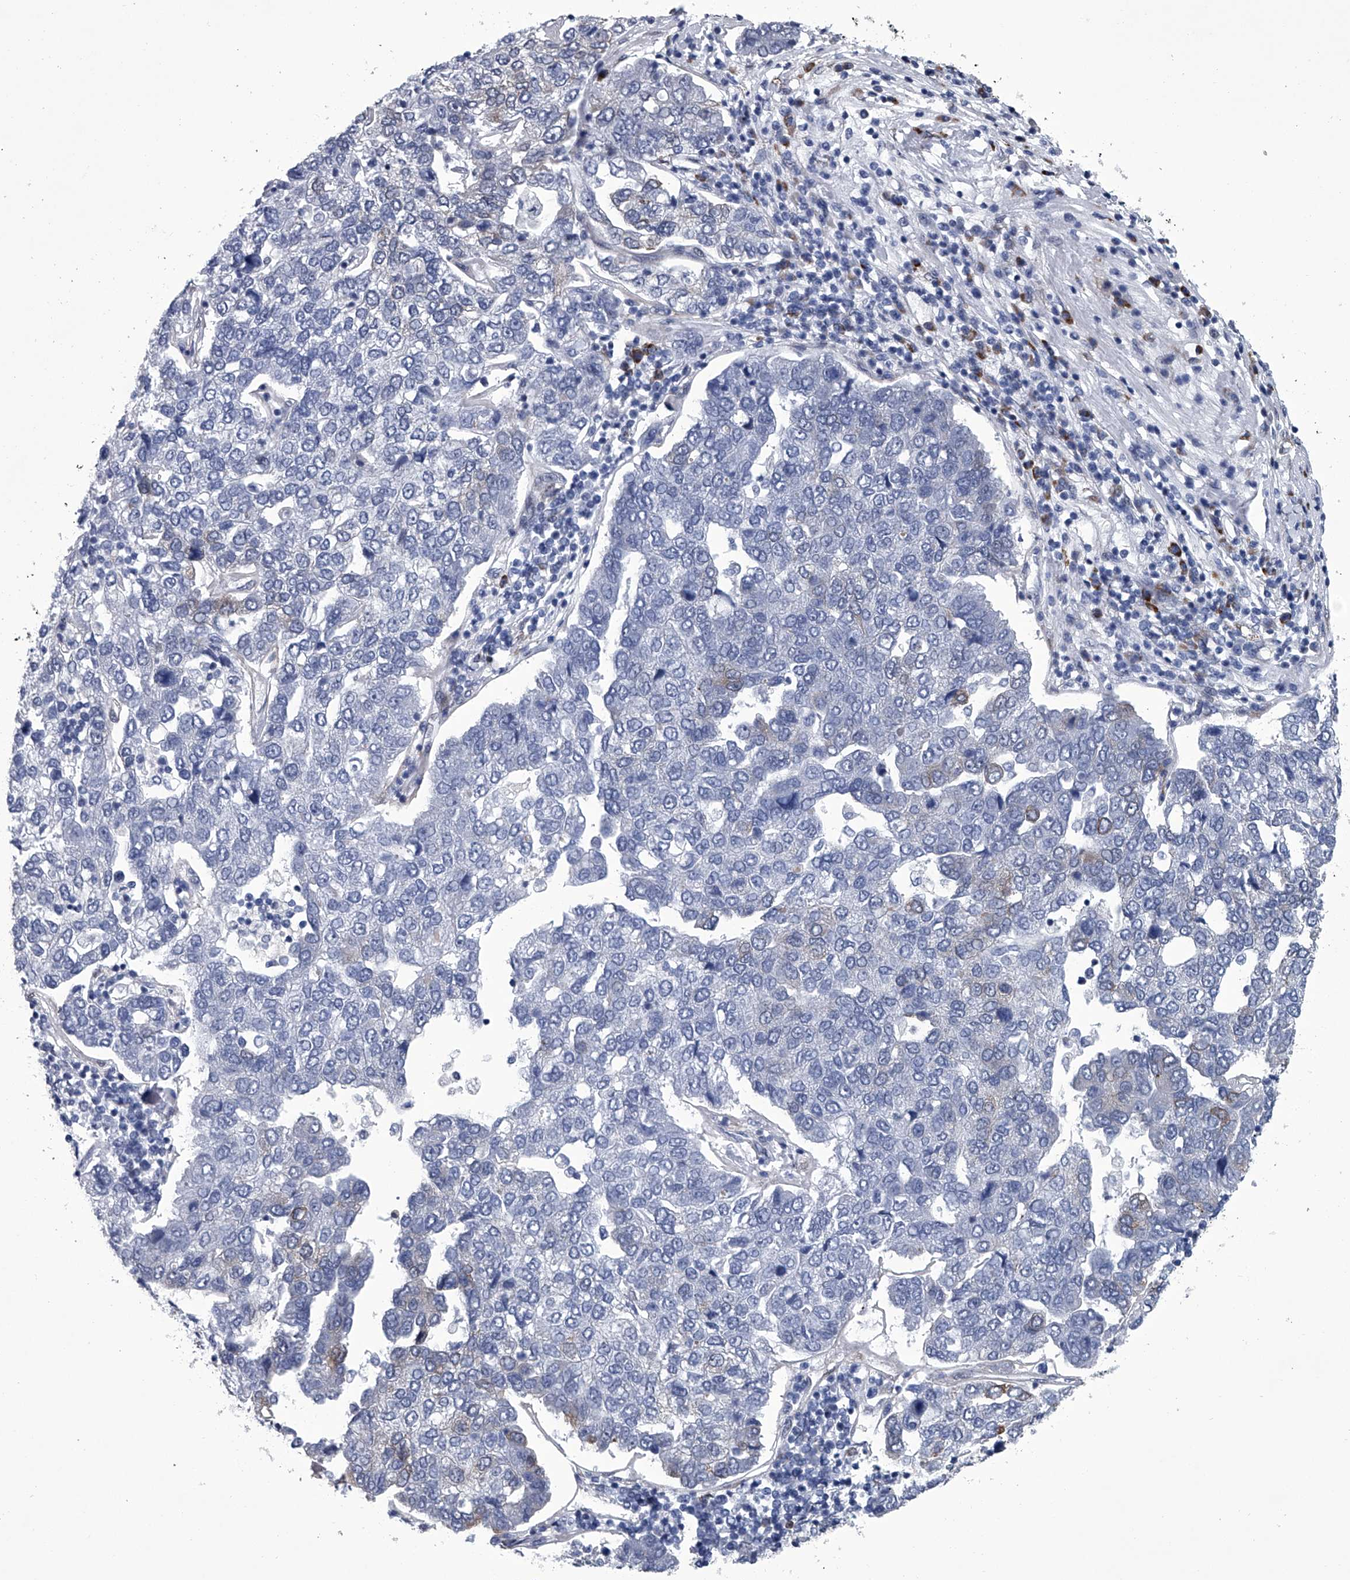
{"staining": {"intensity": "negative", "quantity": "none", "location": "none"}, "tissue": "pancreatic cancer", "cell_type": "Tumor cells", "image_type": "cancer", "snomed": [{"axis": "morphology", "description": "Adenocarcinoma, NOS"}, {"axis": "topography", "description": "Pancreas"}], "caption": "There is no significant staining in tumor cells of adenocarcinoma (pancreatic).", "gene": "PPP2R5D", "patient": {"sex": "female", "age": 61}}